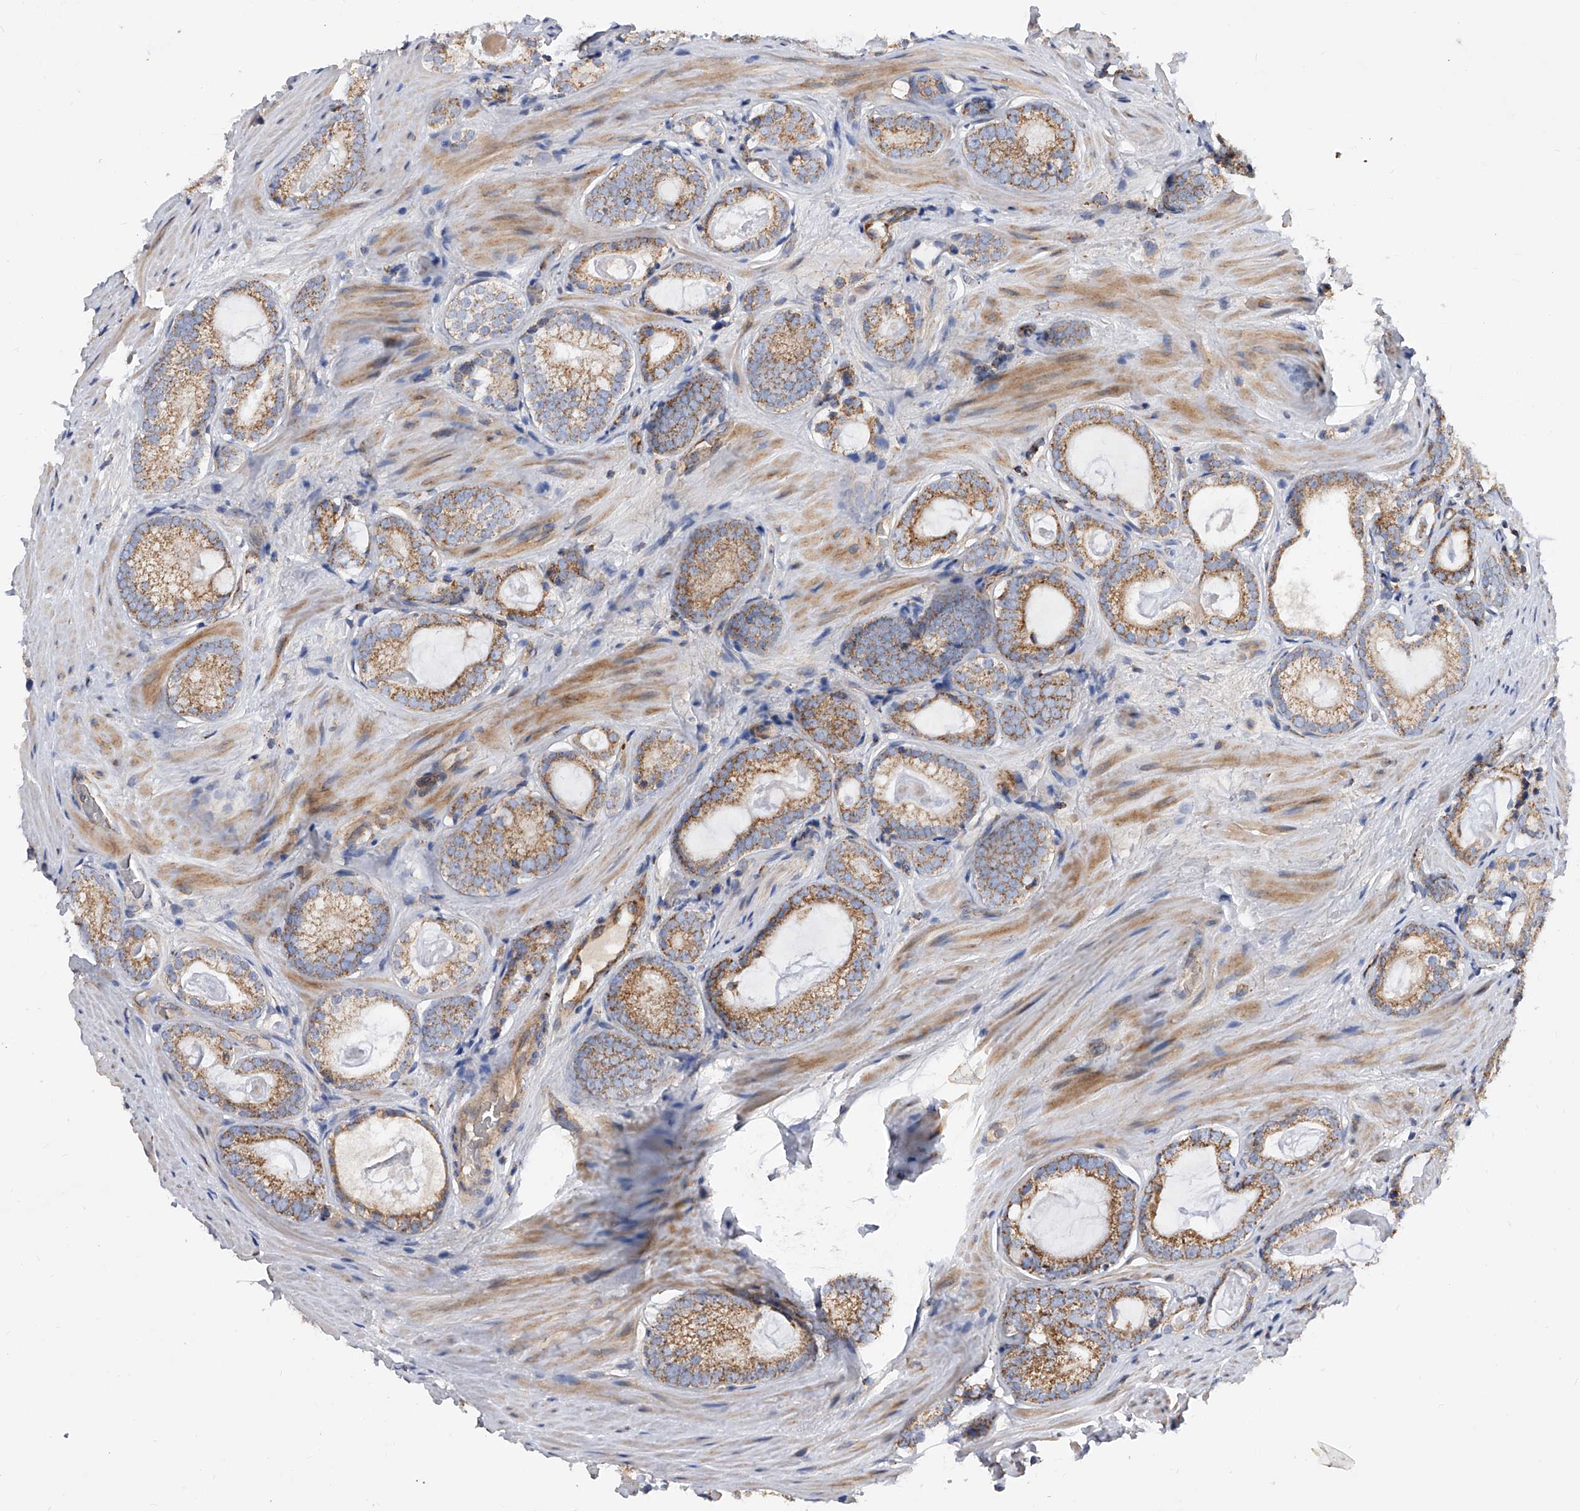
{"staining": {"intensity": "moderate", "quantity": ">75%", "location": "cytoplasmic/membranous"}, "tissue": "prostate cancer", "cell_type": "Tumor cells", "image_type": "cancer", "snomed": [{"axis": "morphology", "description": "Adenocarcinoma, High grade"}, {"axis": "topography", "description": "Prostate"}], "caption": "Immunohistochemistry (DAB (3,3'-diaminobenzidine)) staining of prostate cancer exhibits moderate cytoplasmic/membranous protein staining in approximately >75% of tumor cells.", "gene": "PDSS2", "patient": {"sex": "male", "age": 63}}